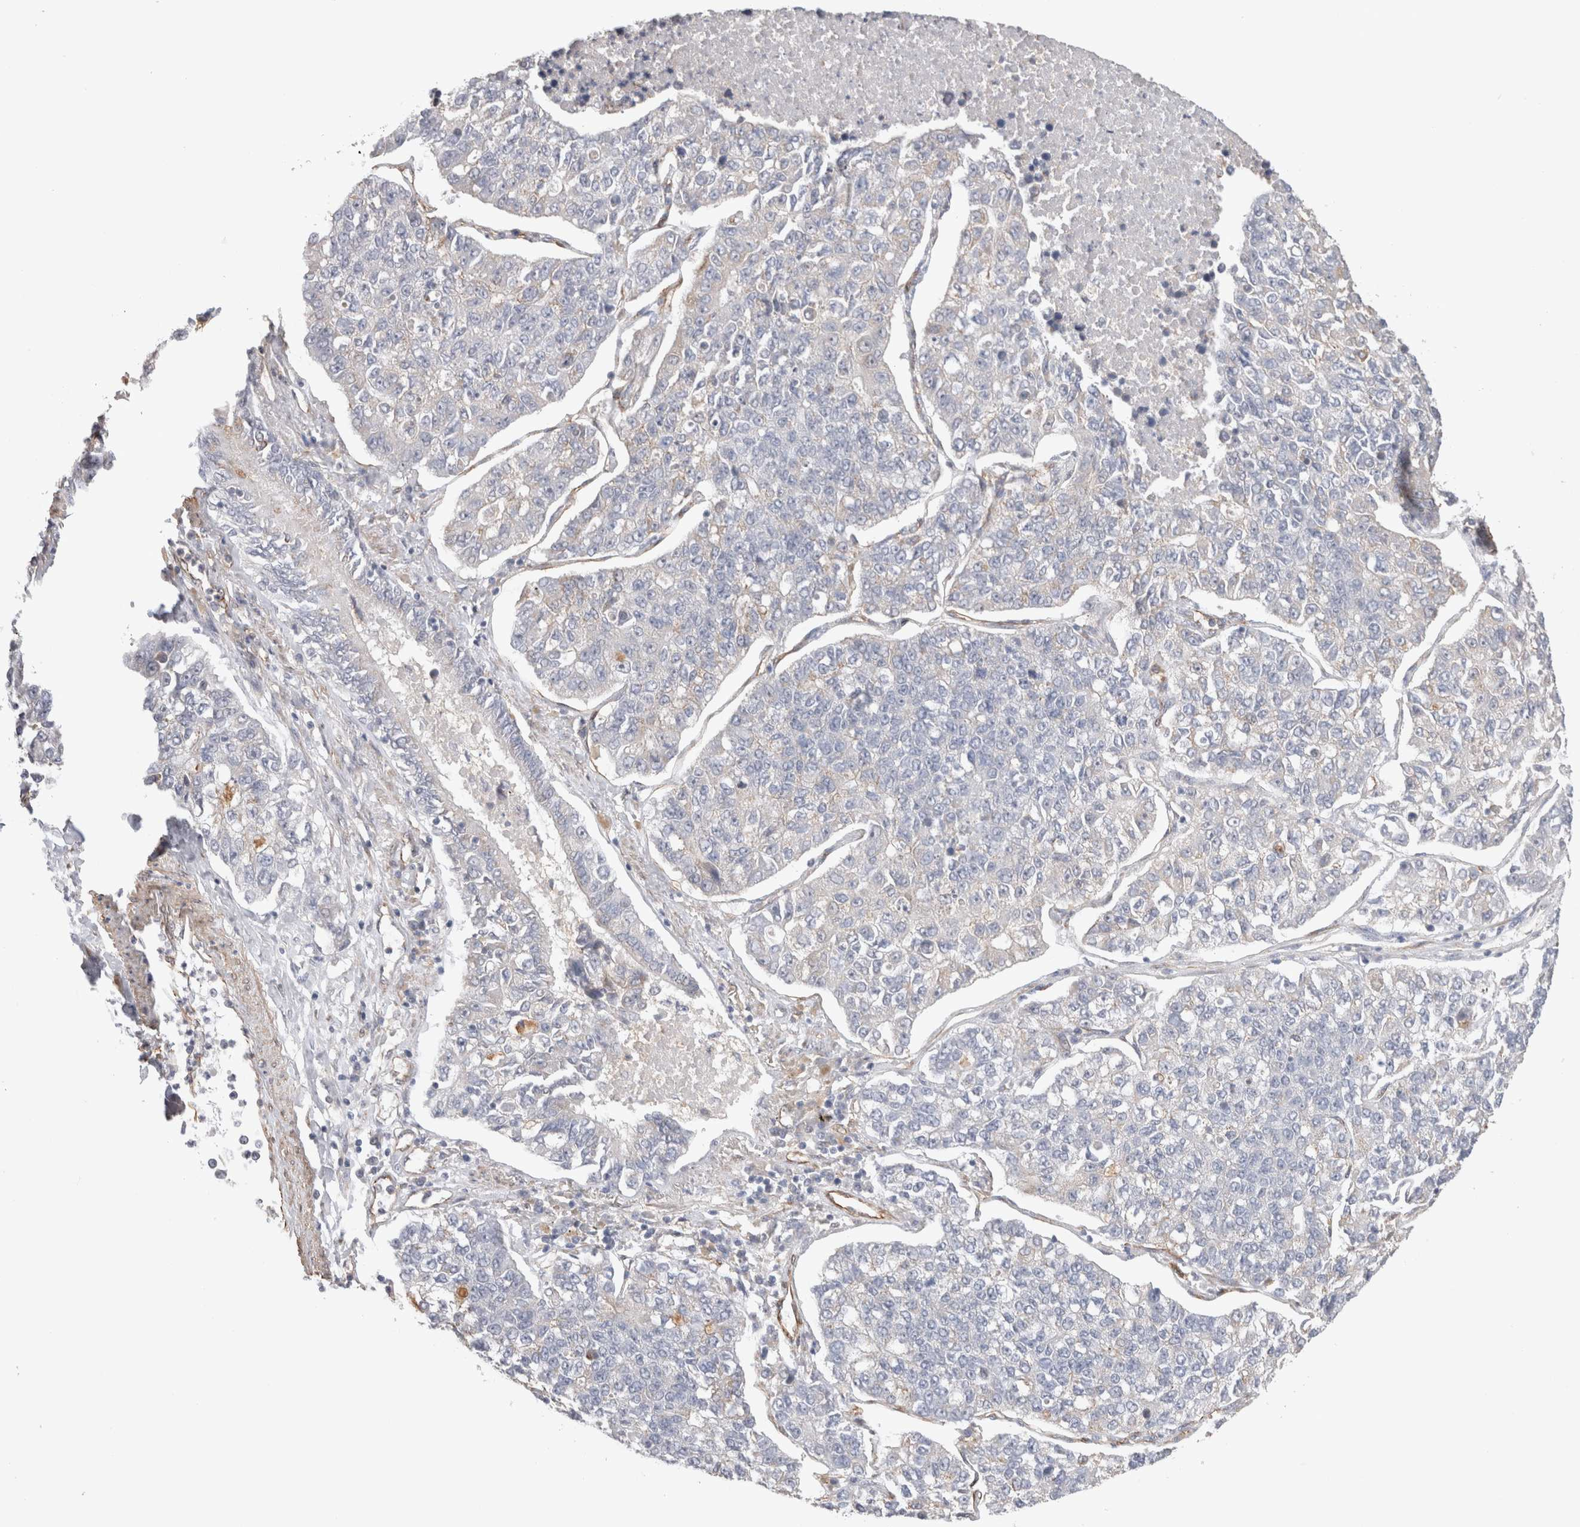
{"staining": {"intensity": "weak", "quantity": "<25%", "location": "cytoplasmic/membranous"}, "tissue": "lung cancer", "cell_type": "Tumor cells", "image_type": "cancer", "snomed": [{"axis": "morphology", "description": "Adenocarcinoma, NOS"}, {"axis": "topography", "description": "Lung"}], "caption": "There is no significant staining in tumor cells of adenocarcinoma (lung).", "gene": "CAAP1", "patient": {"sex": "male", "age": 49}}